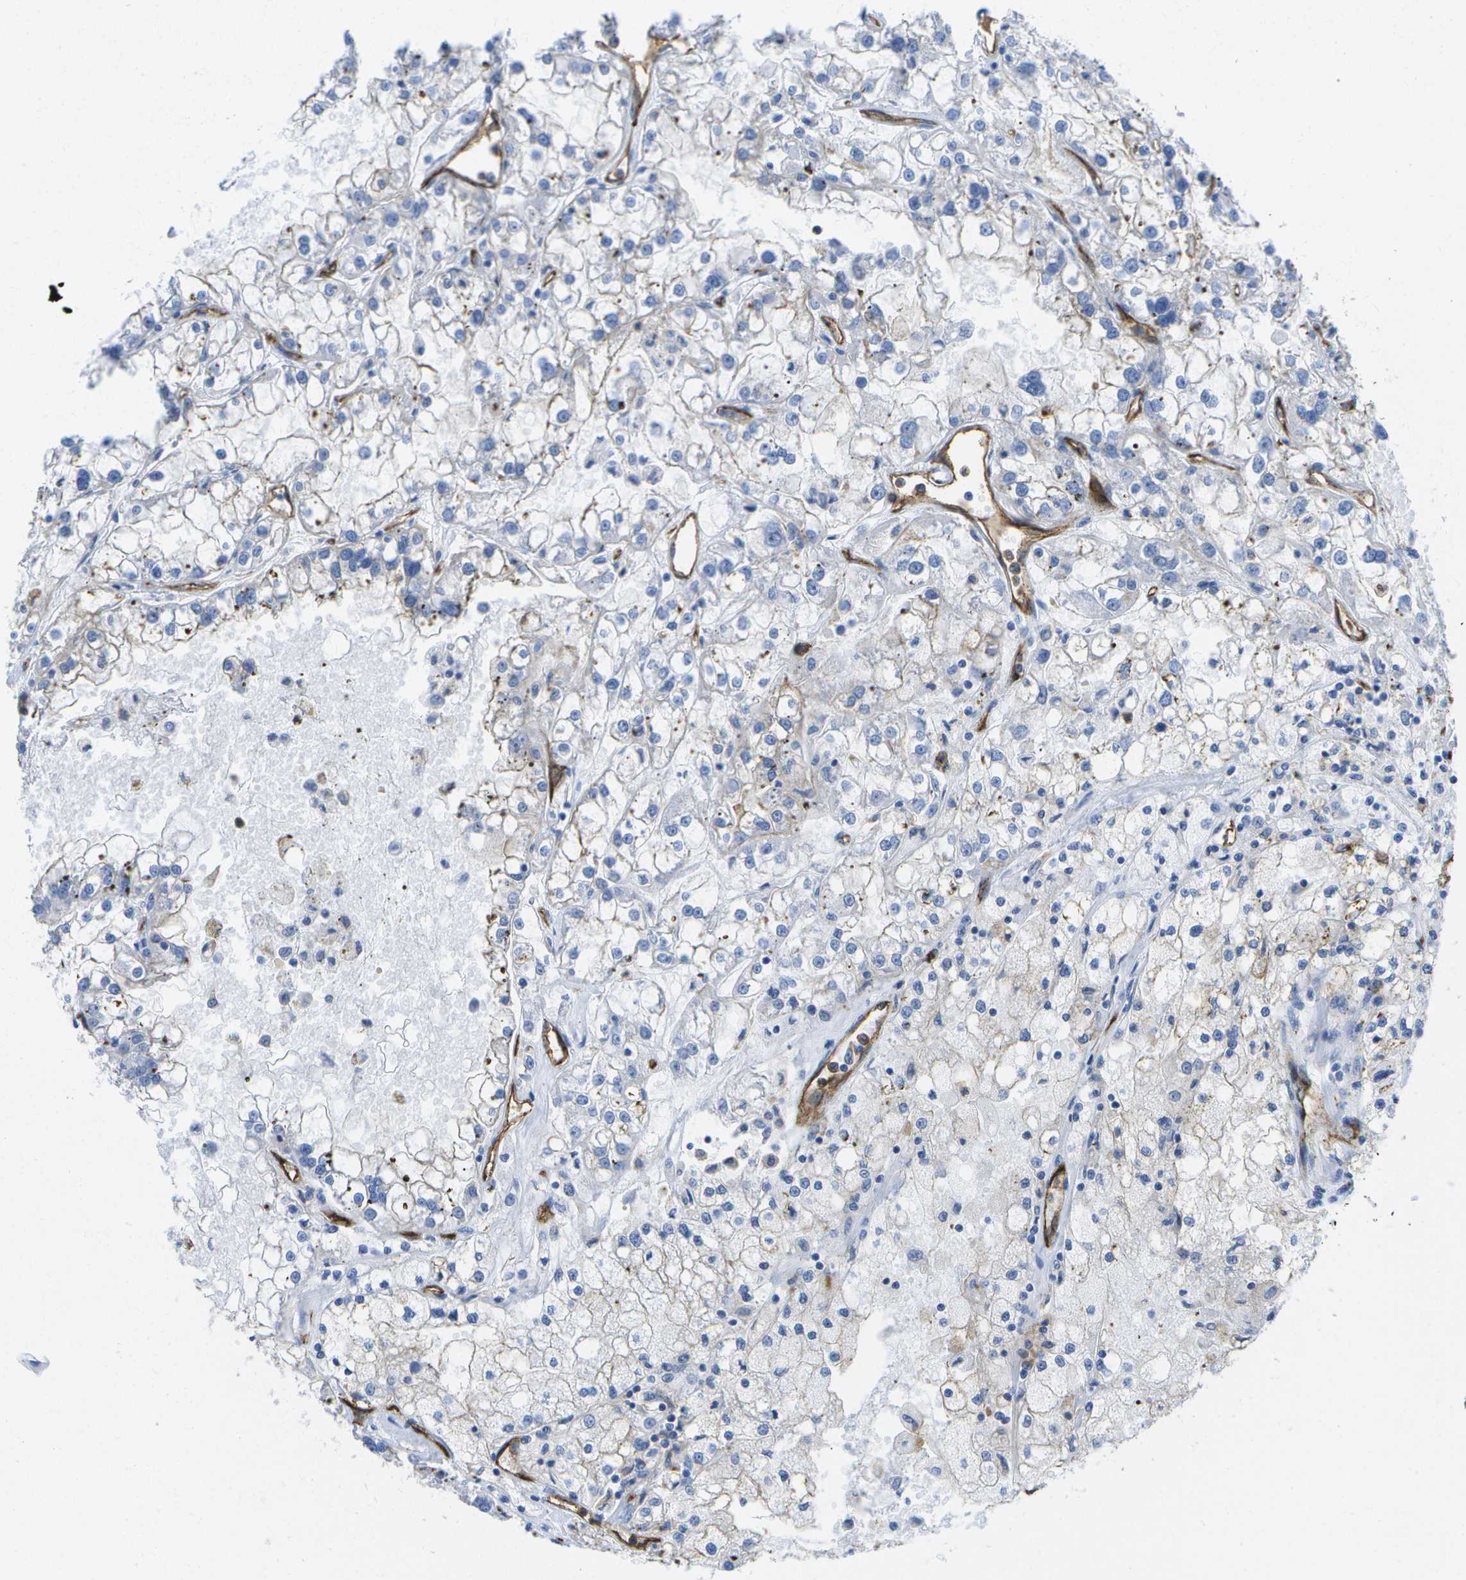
{"staining": {"intensity": "negative", "quantity": "none", "location": "none"}, "tissue": "renal cancer", "cell_type": "Tumor cells", "image_type": "cancer", "snomed": [{"axis": "morphology", "description": "Adenocarcinoma, NOS"}, {"axis": "topography", "description": "Kidney"}], "caption": "Renal cancer (adenocarcinoma) stained for a protein using immunohistochemistry (IHC) demonstrates no staining tumor cells.", "gene": "DYSF", "patient": {"sex": "female", "age": 52}}